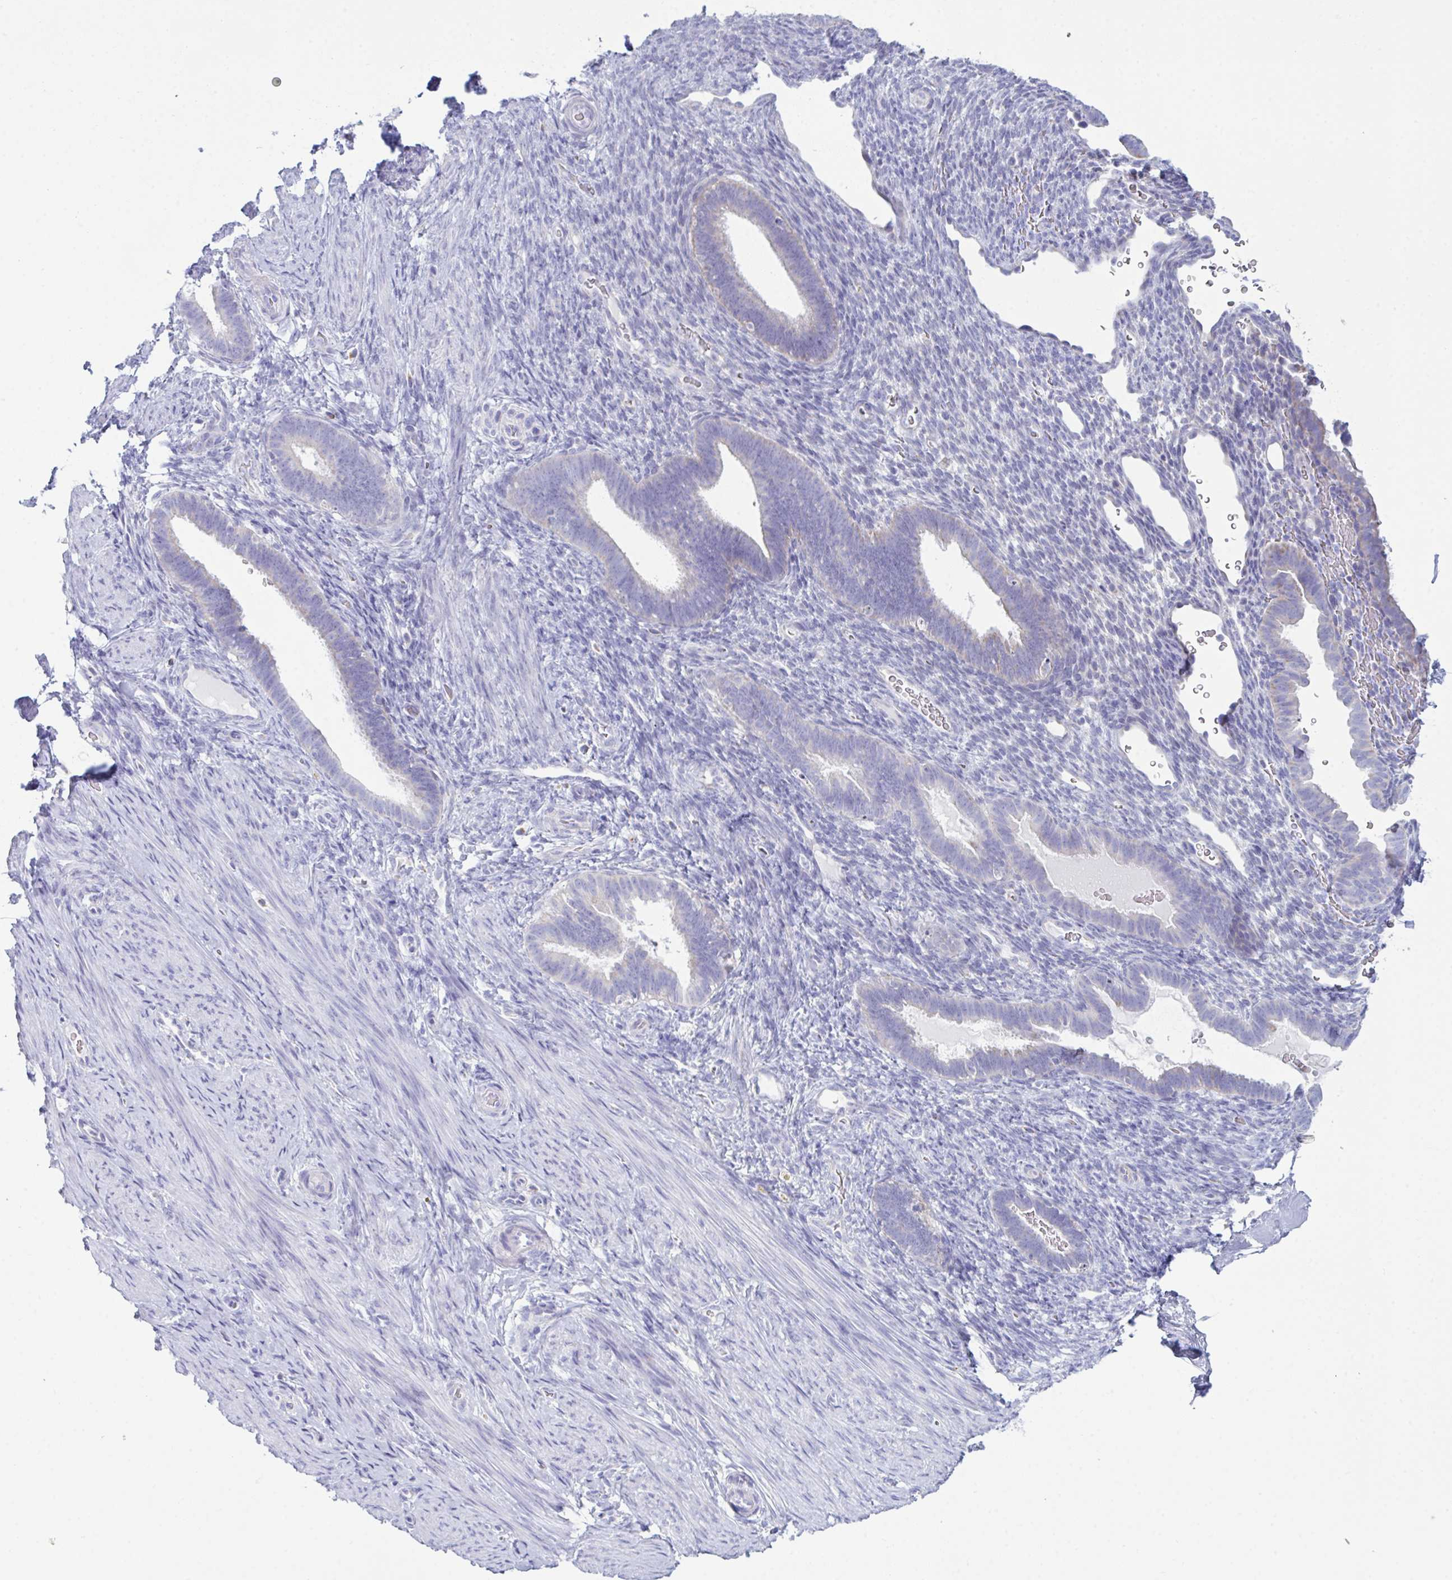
{"staining": {"intensity": "negative", "quantity": "none", "location": "none"}, "tissue": "endometrium", "cell_type": "Cells in endometrial stroma", "image_type": "normal", "snomed": [{"axis": "morphology", "description": "Normal tissue, NOS"}, {"axis": "topography", "description": "Endometrium"}], "caption": "Immunohistochemical staining of benign human endometrium reveals no significant positivity in cells in endometrial stroma. (IHC, brightfield microscopy, high magnification).", "gene": "BBS1", "patient": {"sex": "female", "age": 34}}